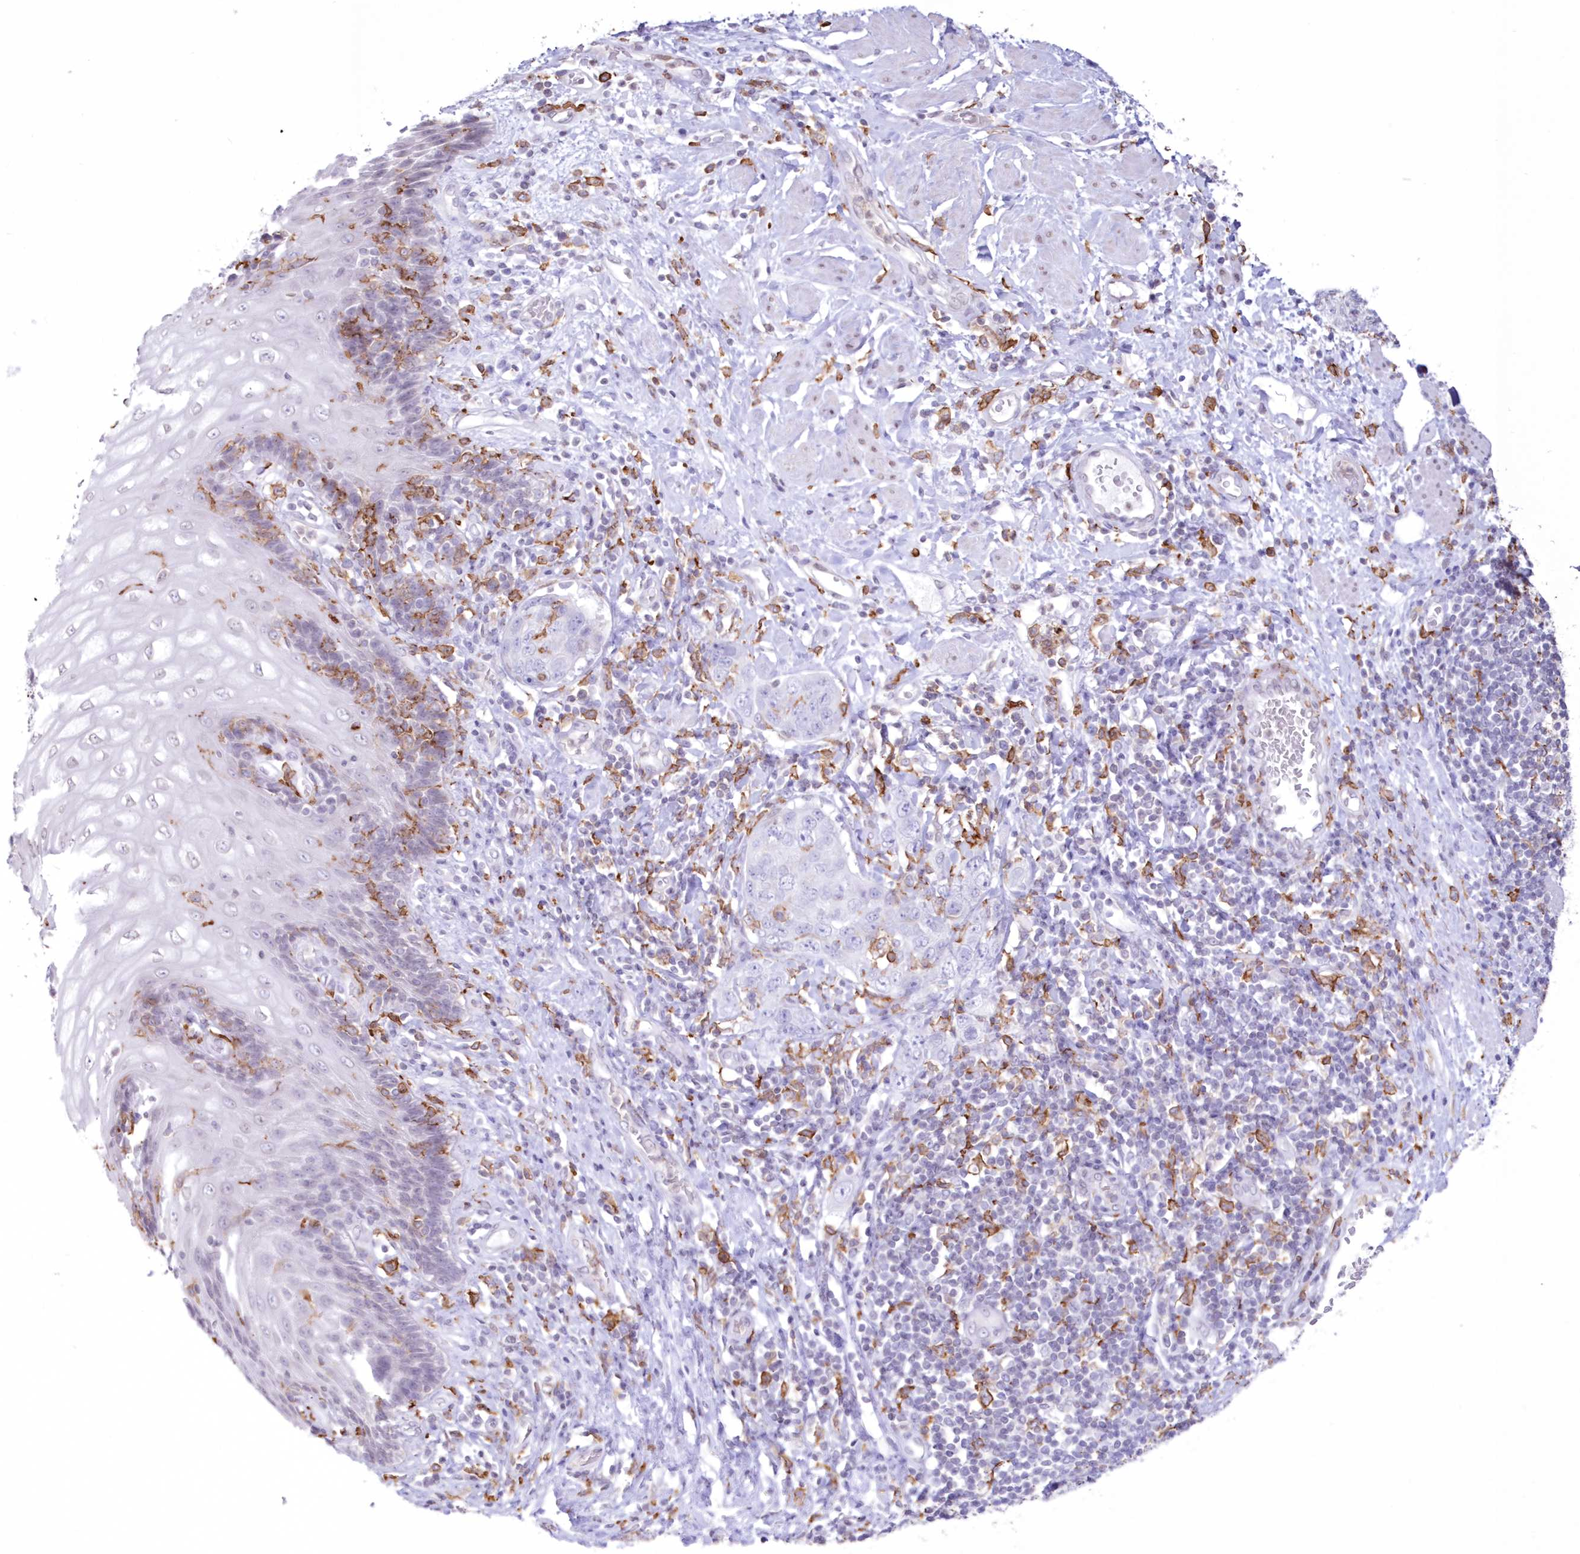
{"staining": {"intensity": "negative", "quantity": "none", "location": "none"}, "tissue": "stomach cancer", "cell_type": "Tumor cells", "image_type": "cancer", "snomed": [{"axis": "morphology", "description": "Adenocarcinoma, NOS"}, {"axis": "topography", "description": "Stomach"}], "caption": "A micrograph of stomach cancer stained for a protein displays no brown staining in tumor cells. (Brightfield microscopy of DAB immunohistochemistry (IHC) at high magnification).", "gene": "C11orf1", "patient": {"sex": "male", "age": 48}}